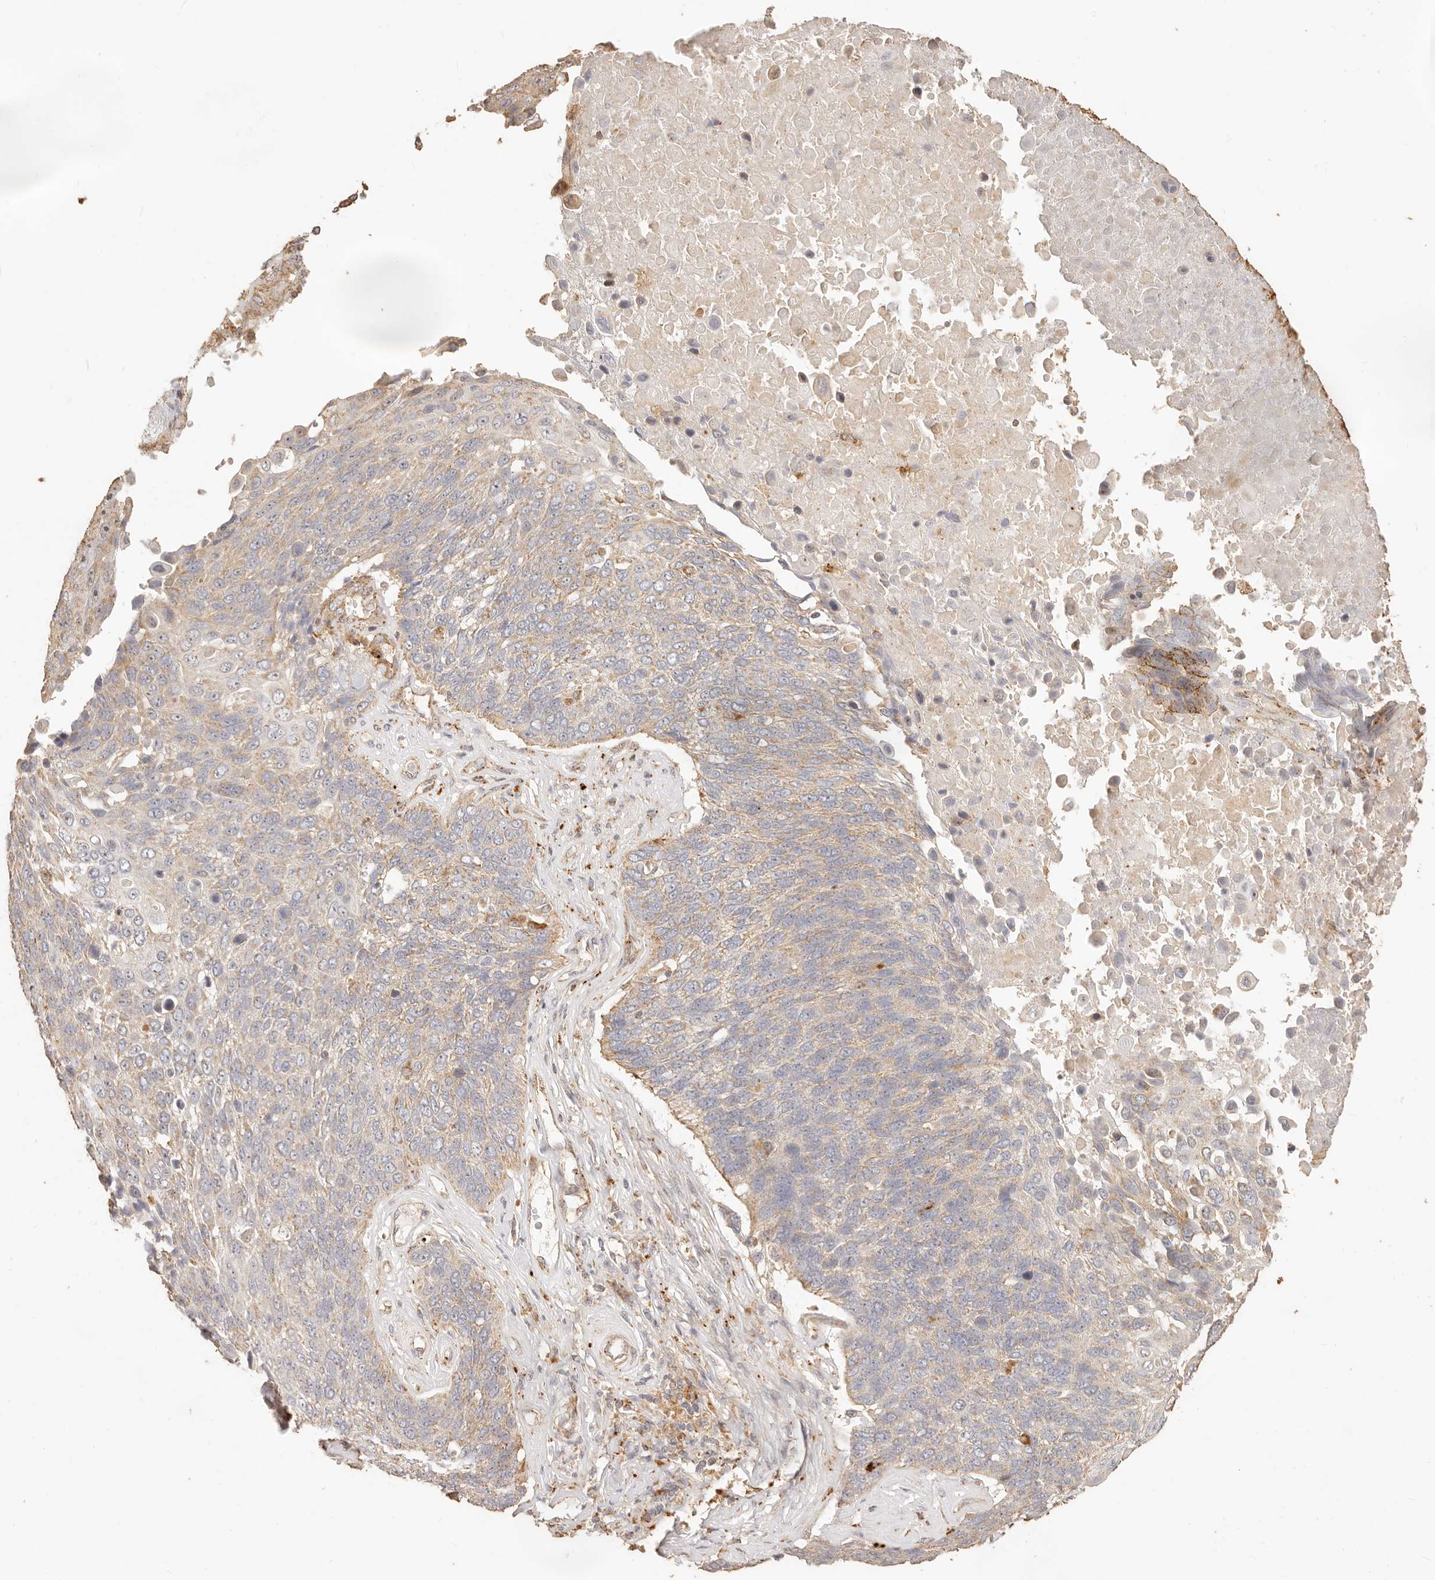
{"staining": {"intensity": "weak", "quantity": "25%-75%", "location": "cytoplasmic/membranous"}, "tissue": "lung cancer", "cell_type": "Tumor cells", "image_type": "cancer", "snomed": [{"axis": "morphology", "description": "Squamous cell carcinoma, NOS"}, {"axis": "topography", "description": "Lung"}], "caption": "Tumor cells show low levels of weak cytoplasmic/membranous staining in about 25%-75% of cells in lung cancer (squamous cell carcinoma).", "gene": "PTPN22", "patient": {"sex": "male", "age": 66}}